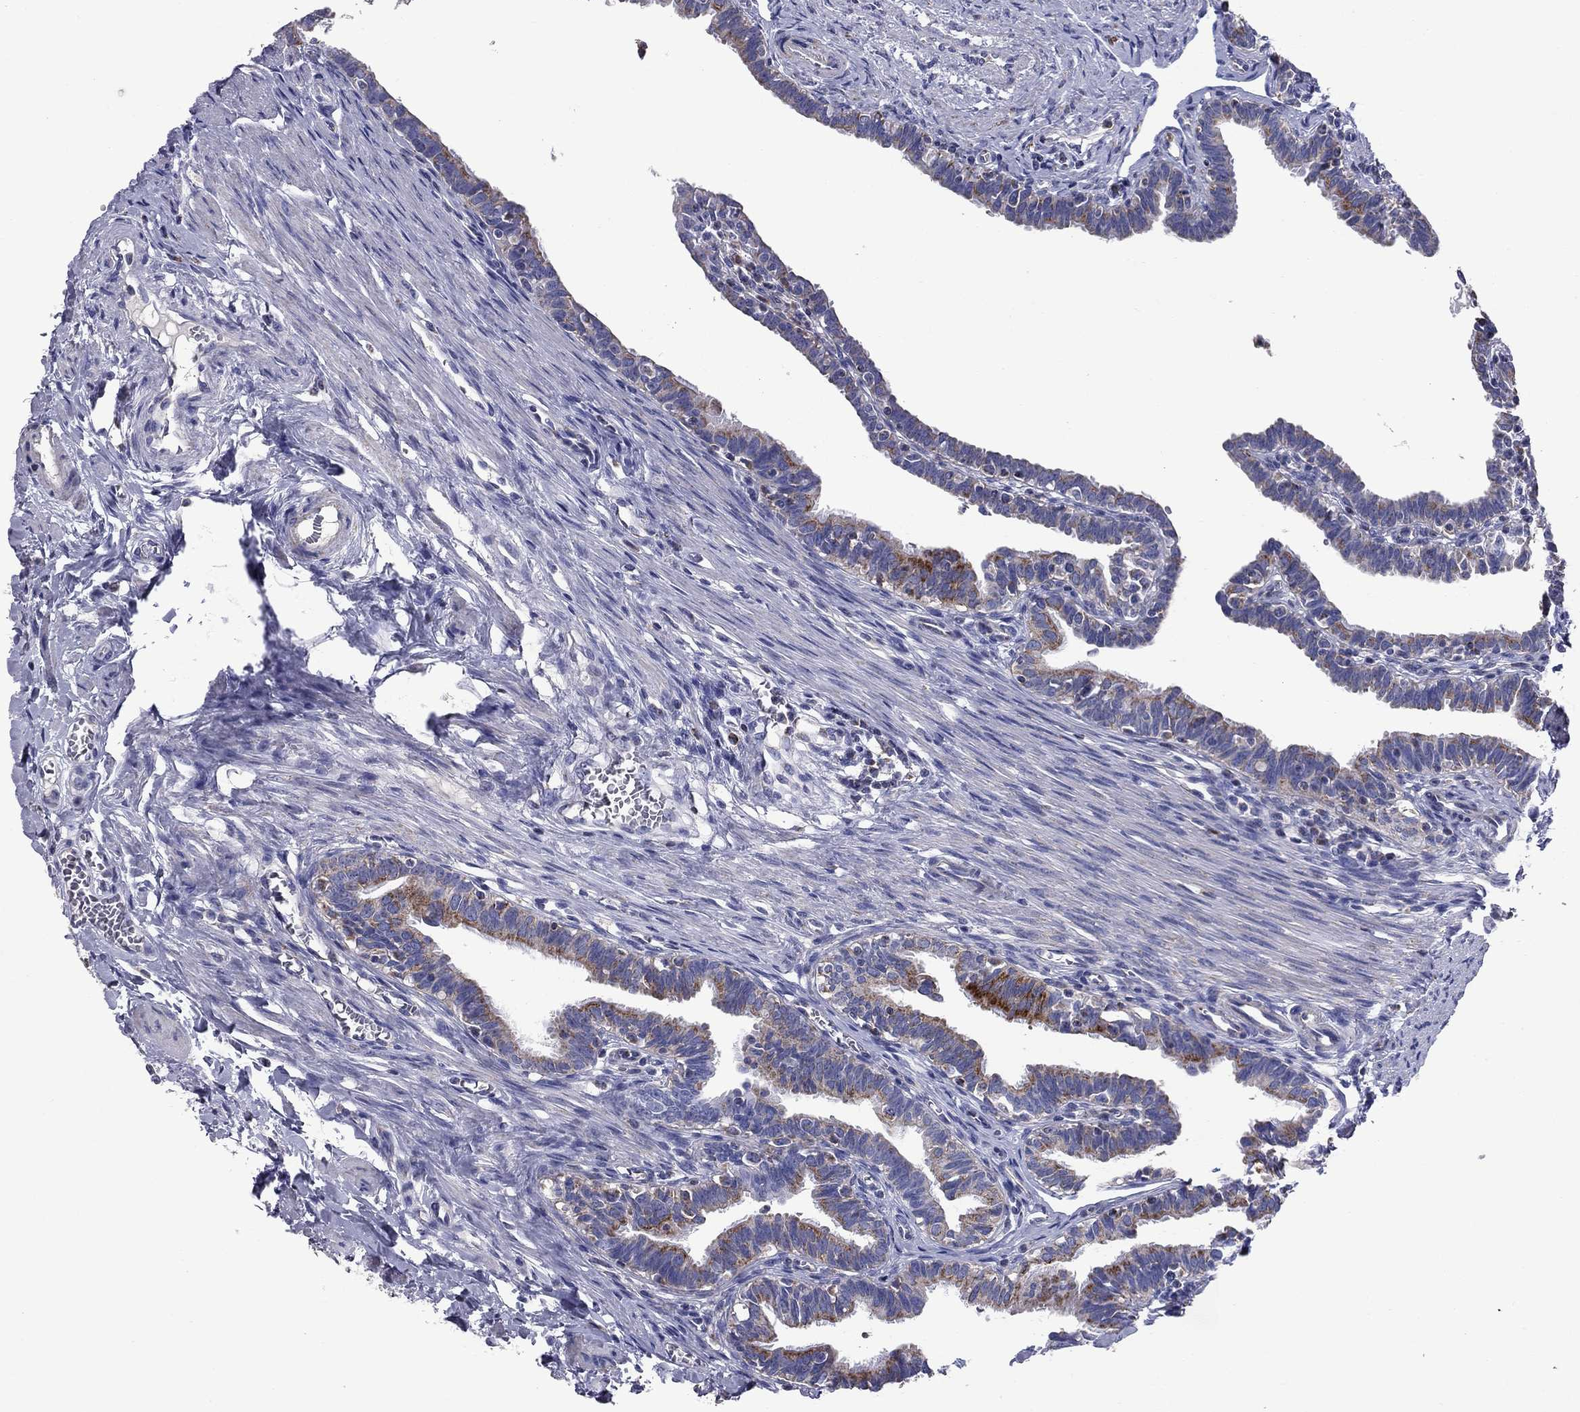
{"staining": {"intensity": "strong", "quantity": "25%-75%", "location": "cytoplasmic/membranous"}, "tissue": "fallopian tube", "cell_type": "Glandular cells", "image_type": "normal", "snomed": [{"axis": "morphology", "description": "Normal tissue, NOS"}, {"axis": "topography", "description": "Fallopian tube"}], "caption": "An image showing strong cytoplasmic/membranous expression in about 25%-75% of glandular cells in benign fallopian tube, as visualized by brown immunohistochemical staining.", "gene": "NDUFA4L2", "patient": {"sex": "female", "age": 36}}